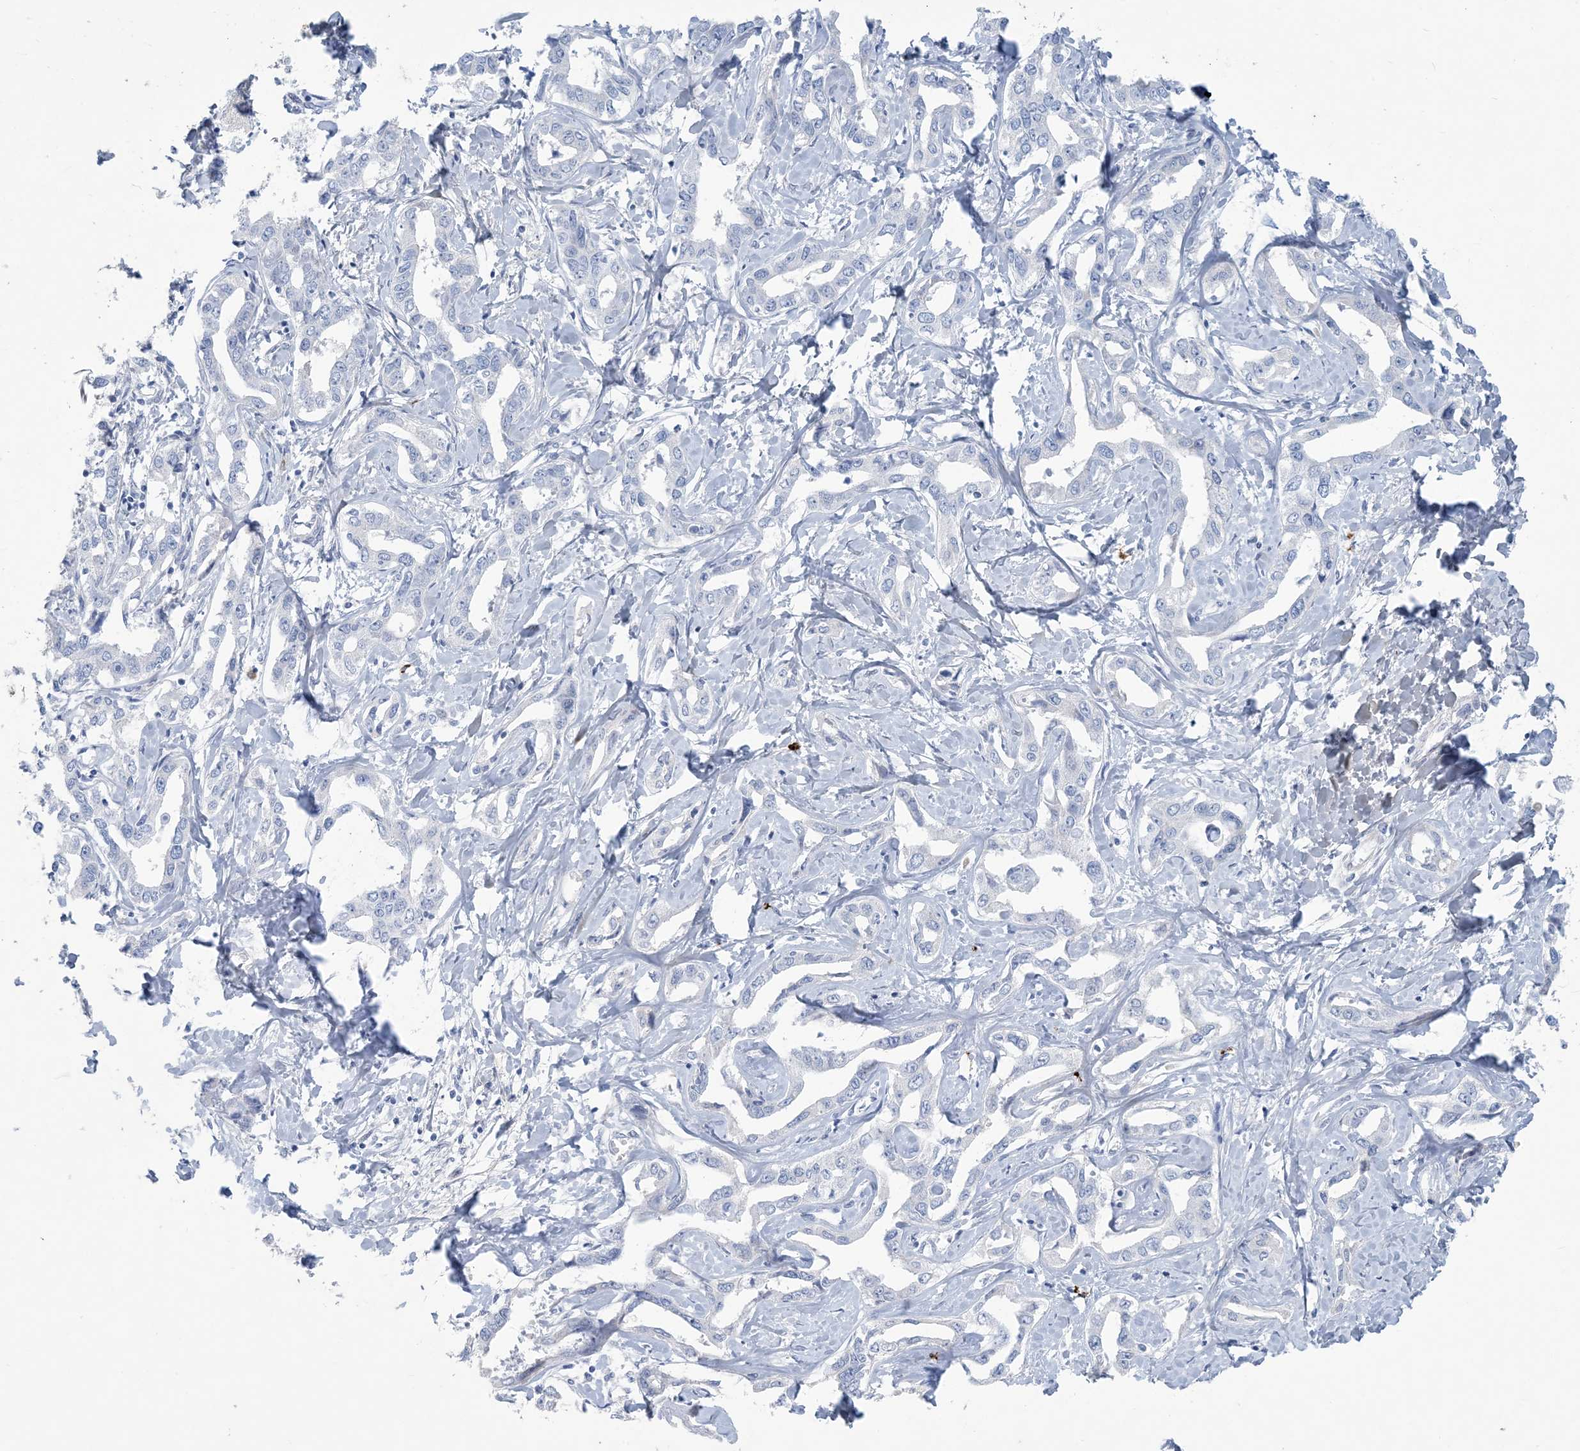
{"staining": {"intensity": "negative", "quantity": "none", "location": "none"}, "tissue": "liver cancer", "cell_type": "Tumor cells", "image_type": "cancer", "snomed": [{"axis": "morphology", "description": "Cholangiocarcinoma"}, {"axis": "topography", "description": "Liver"}], "caption": "The IHC histopathology image has no significant positivity in tumor cells of liver cancer tissue.", "gene": "MOXD1", "patient": {"sex": "male", "age": 59}}